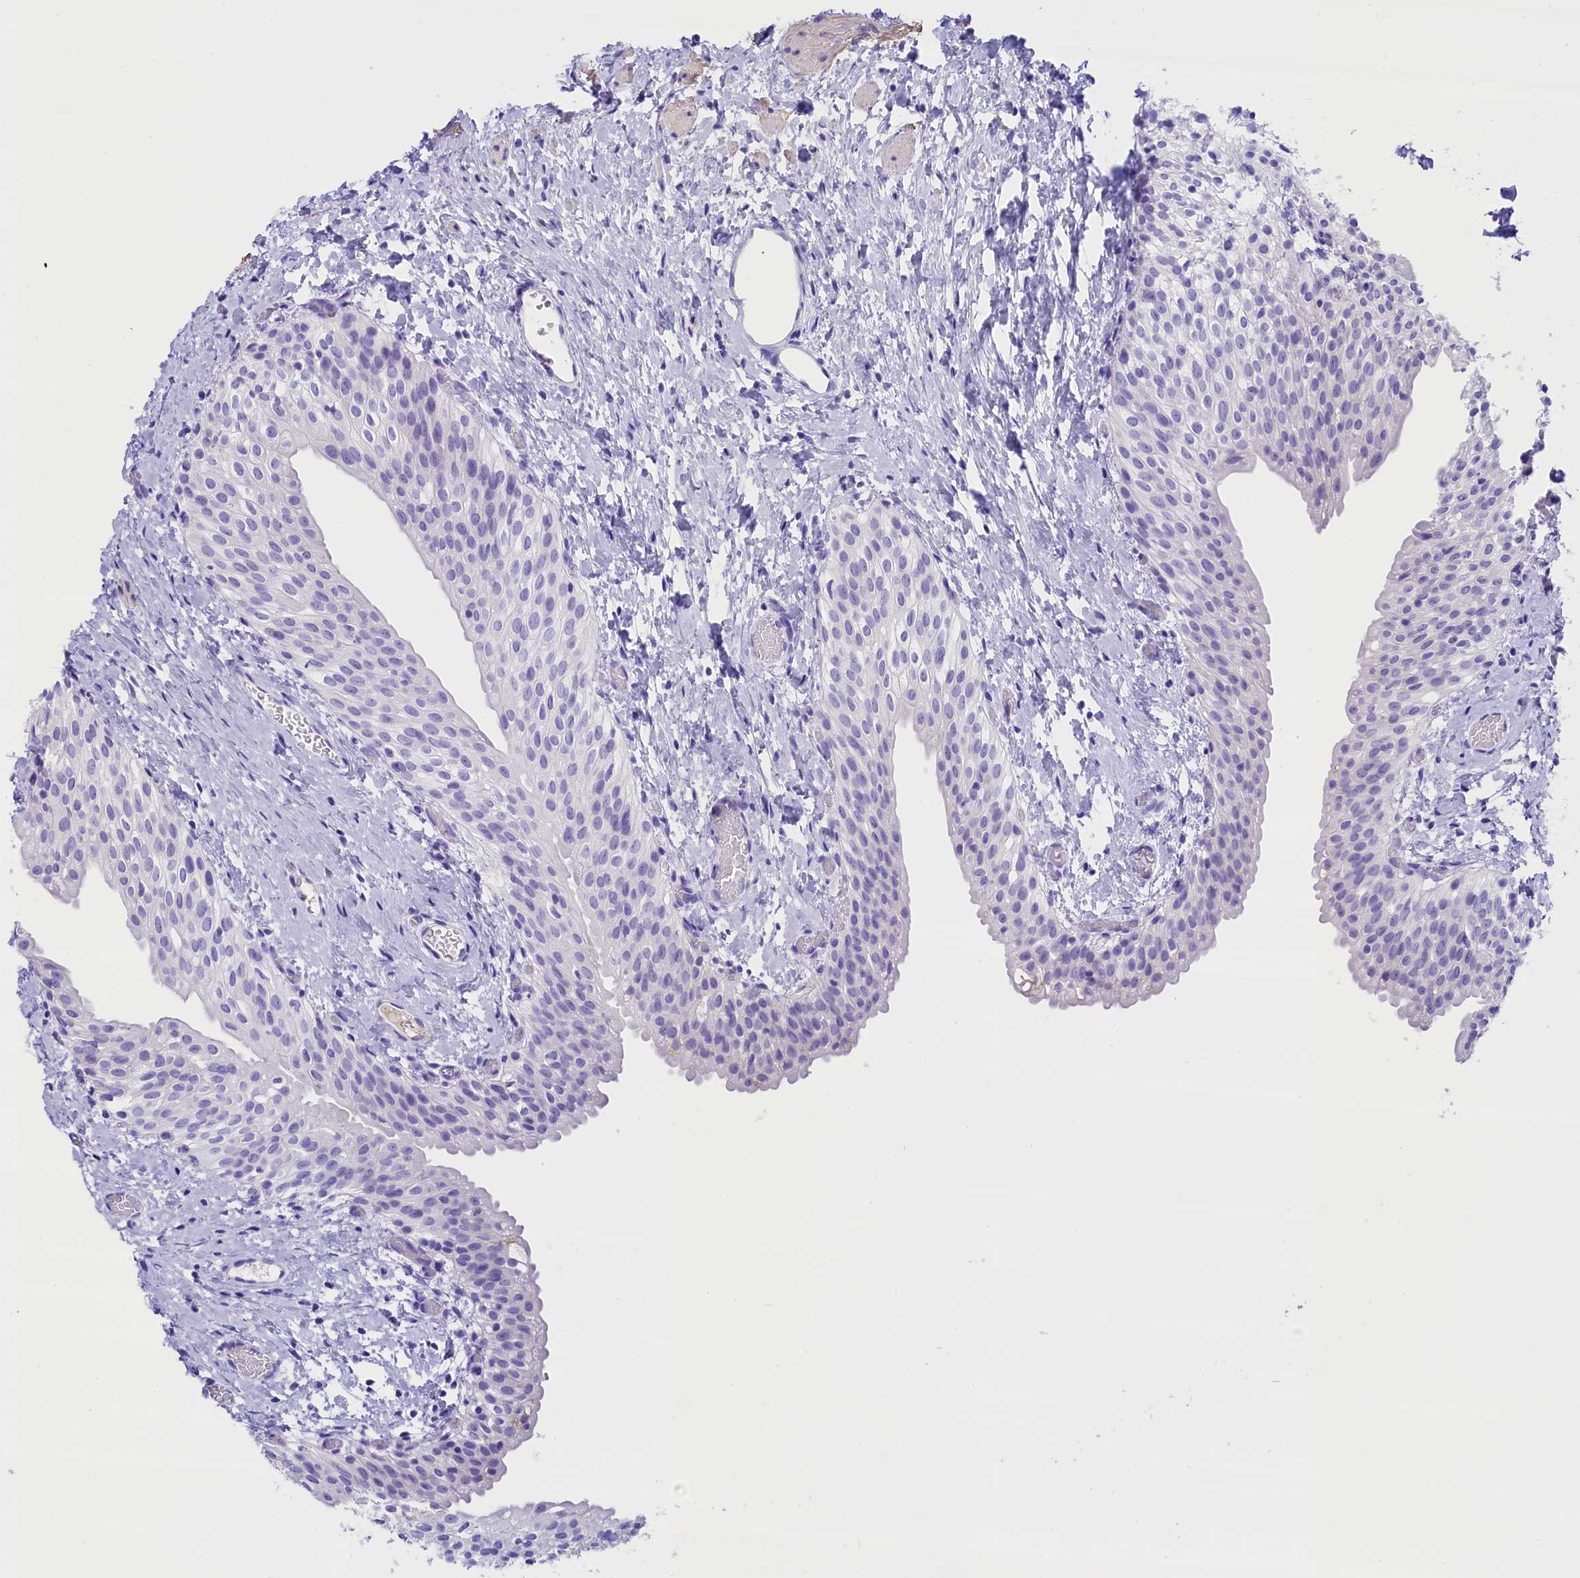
{"staining": {"intensity": "negative", "quantity": "none", "location": "none"}, "tissue": "urinary bladder", "cell_type": "Urothelial cells", "image_type": "normal", "snomed": [{"axis": "morphology", "description": "Normal tissue, NOS"}, {"axis": "topography", "description": "Urinary bladder"}], "caption": "A high-resolution photomicrograph shows IHC staining of normal urinary bladder, which reveals no significant expression in urothelial cells. The staining was performed using DAB to visualize the protein expression in brown, while the nuclei were stained in blue with hematoxylin (Magnification: 20x).", "gene": "SKIDA1", "patient": {"sex": "male", "age": 1}}